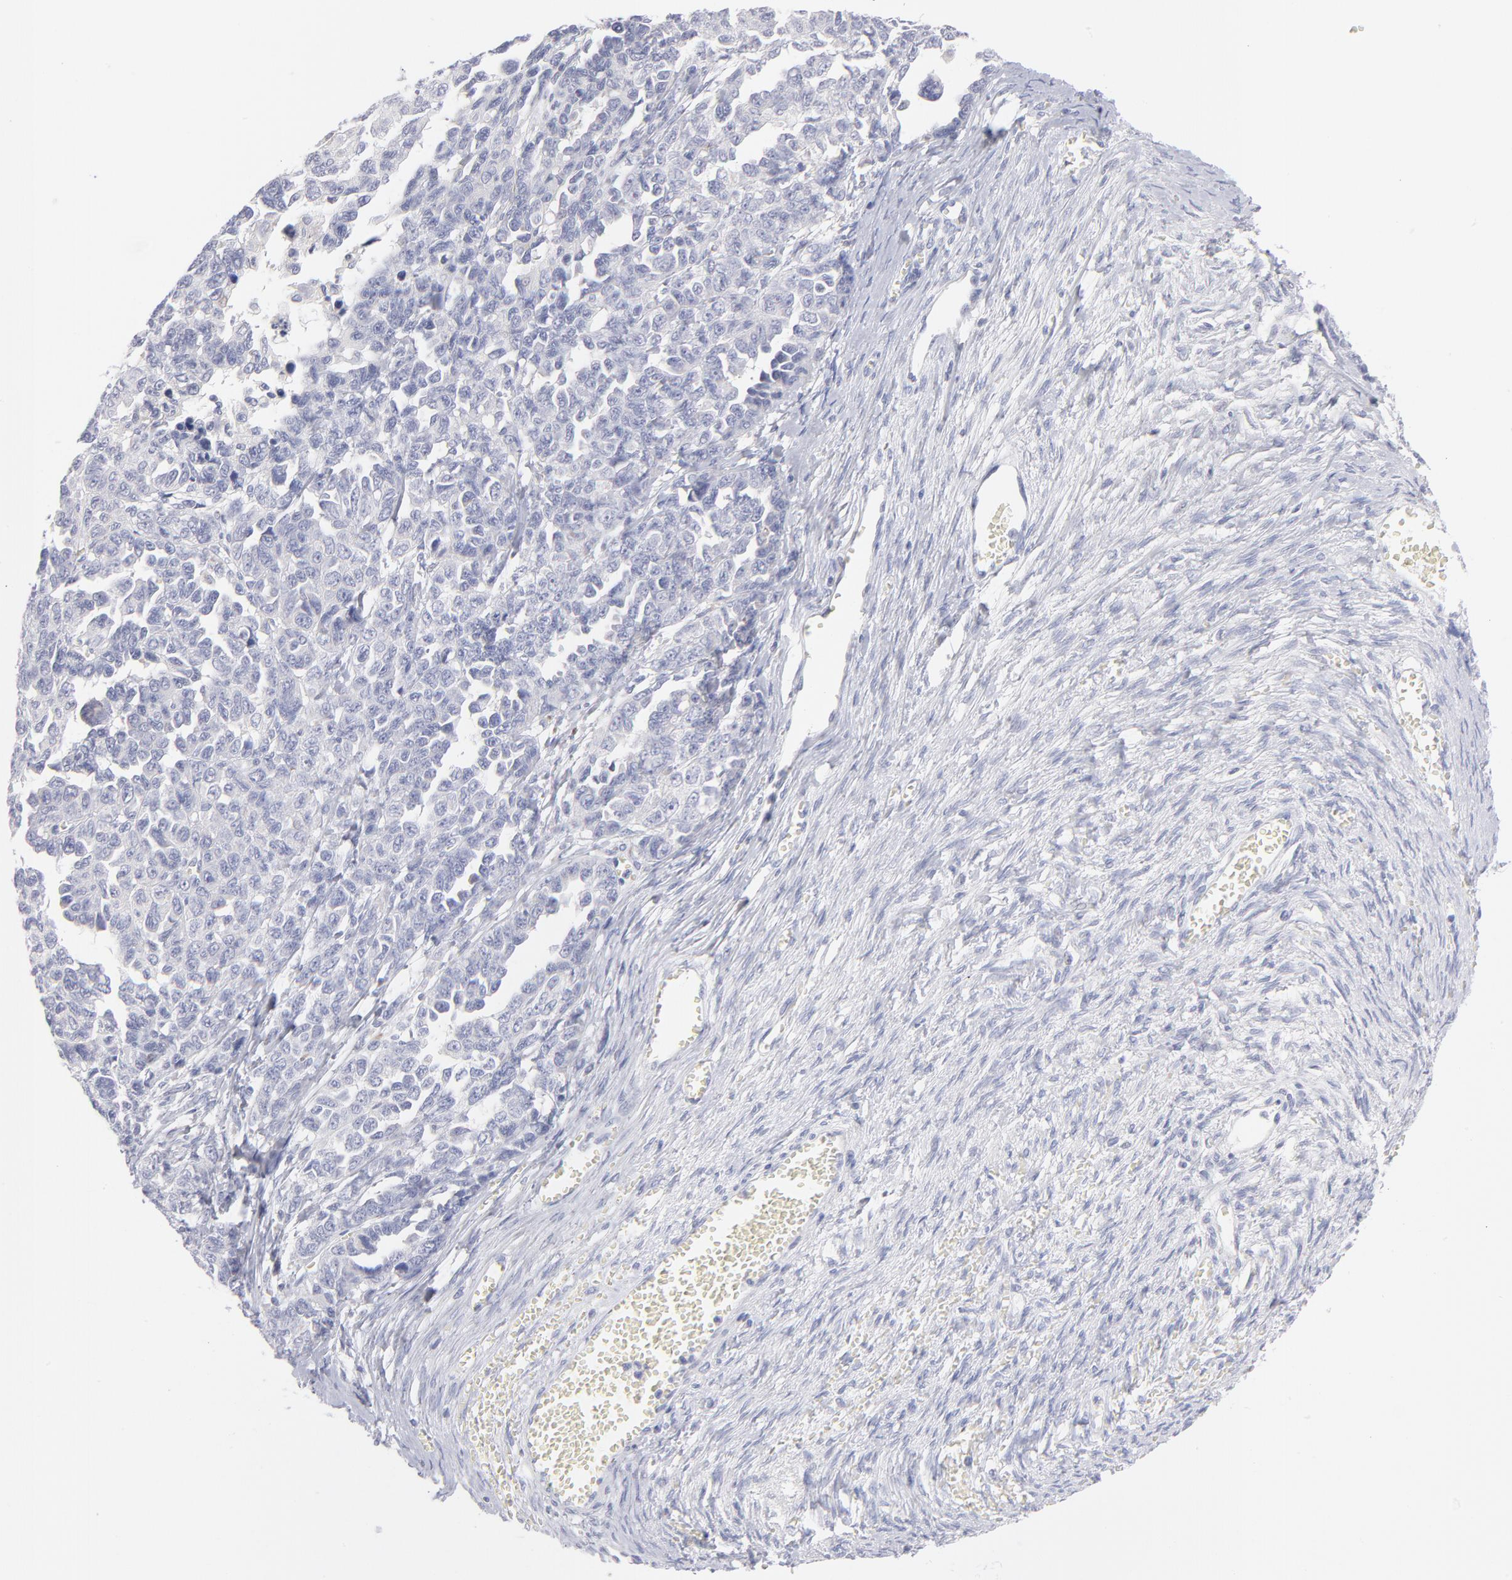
{"staining": {"intensity": "negative", "quantity": "none", "location": "none"}, "tissue": "ovarian cancer", "cell_type": "Tumor cells", "image_type": "cancer", "snomed": [{"axis": "morphology", "description": "Cystadenocarcinoma, serous, NOS"}, {"axis": "topography", "description": "Ovary"}], "caption": "DAB immunohistochemical staining of ovarian cancer reveals no significant staining in tumor cells.", "gene": "MTHFD2", "patient": {"sex": "female", "age": 69}}